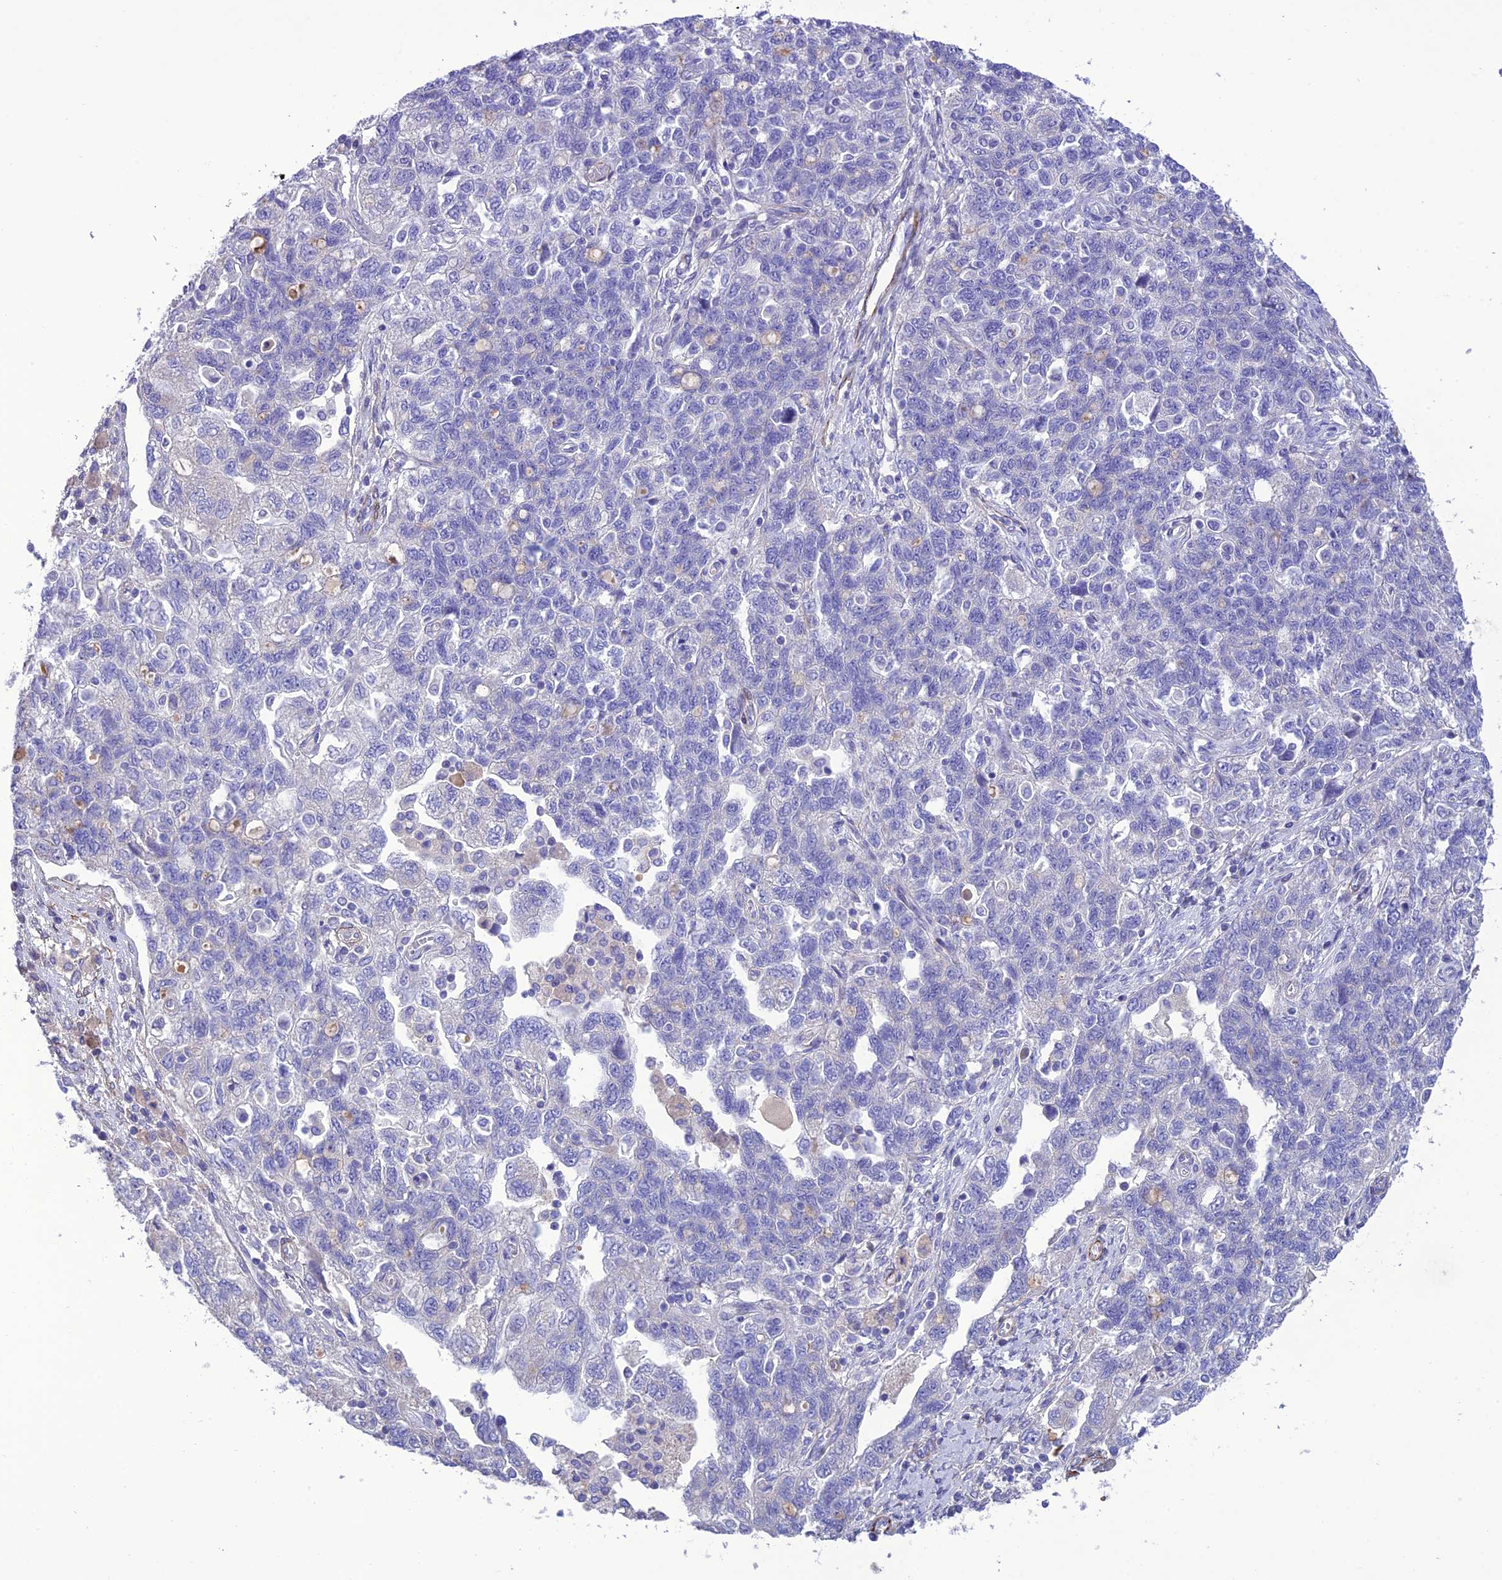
{"staining": {"intensity": "negative", "quantity": "none", "location": "none"}, "tissue": "ovarian cancer", "cell_type": "Tumor cells", "image_type": "cancer", "snomed": [{"axis": "morphology", "description": "Carcinoma, NOS"}, {"axis": "morphology", "description": "Cystadenocarcinoma, serous, NOS"}, {"axis": "topography", "description": "Ovary"}], "caption": "DAB immunohistochemical staining of ovarian serous cystadenocarcinoma reveals no significant staining in tumor cells. (Immunohistochemistry (ihc), brightfield microscopy, high magnification).", "gene": "FRA10AC1", "patient": {"sex": "female", "age": 69}}